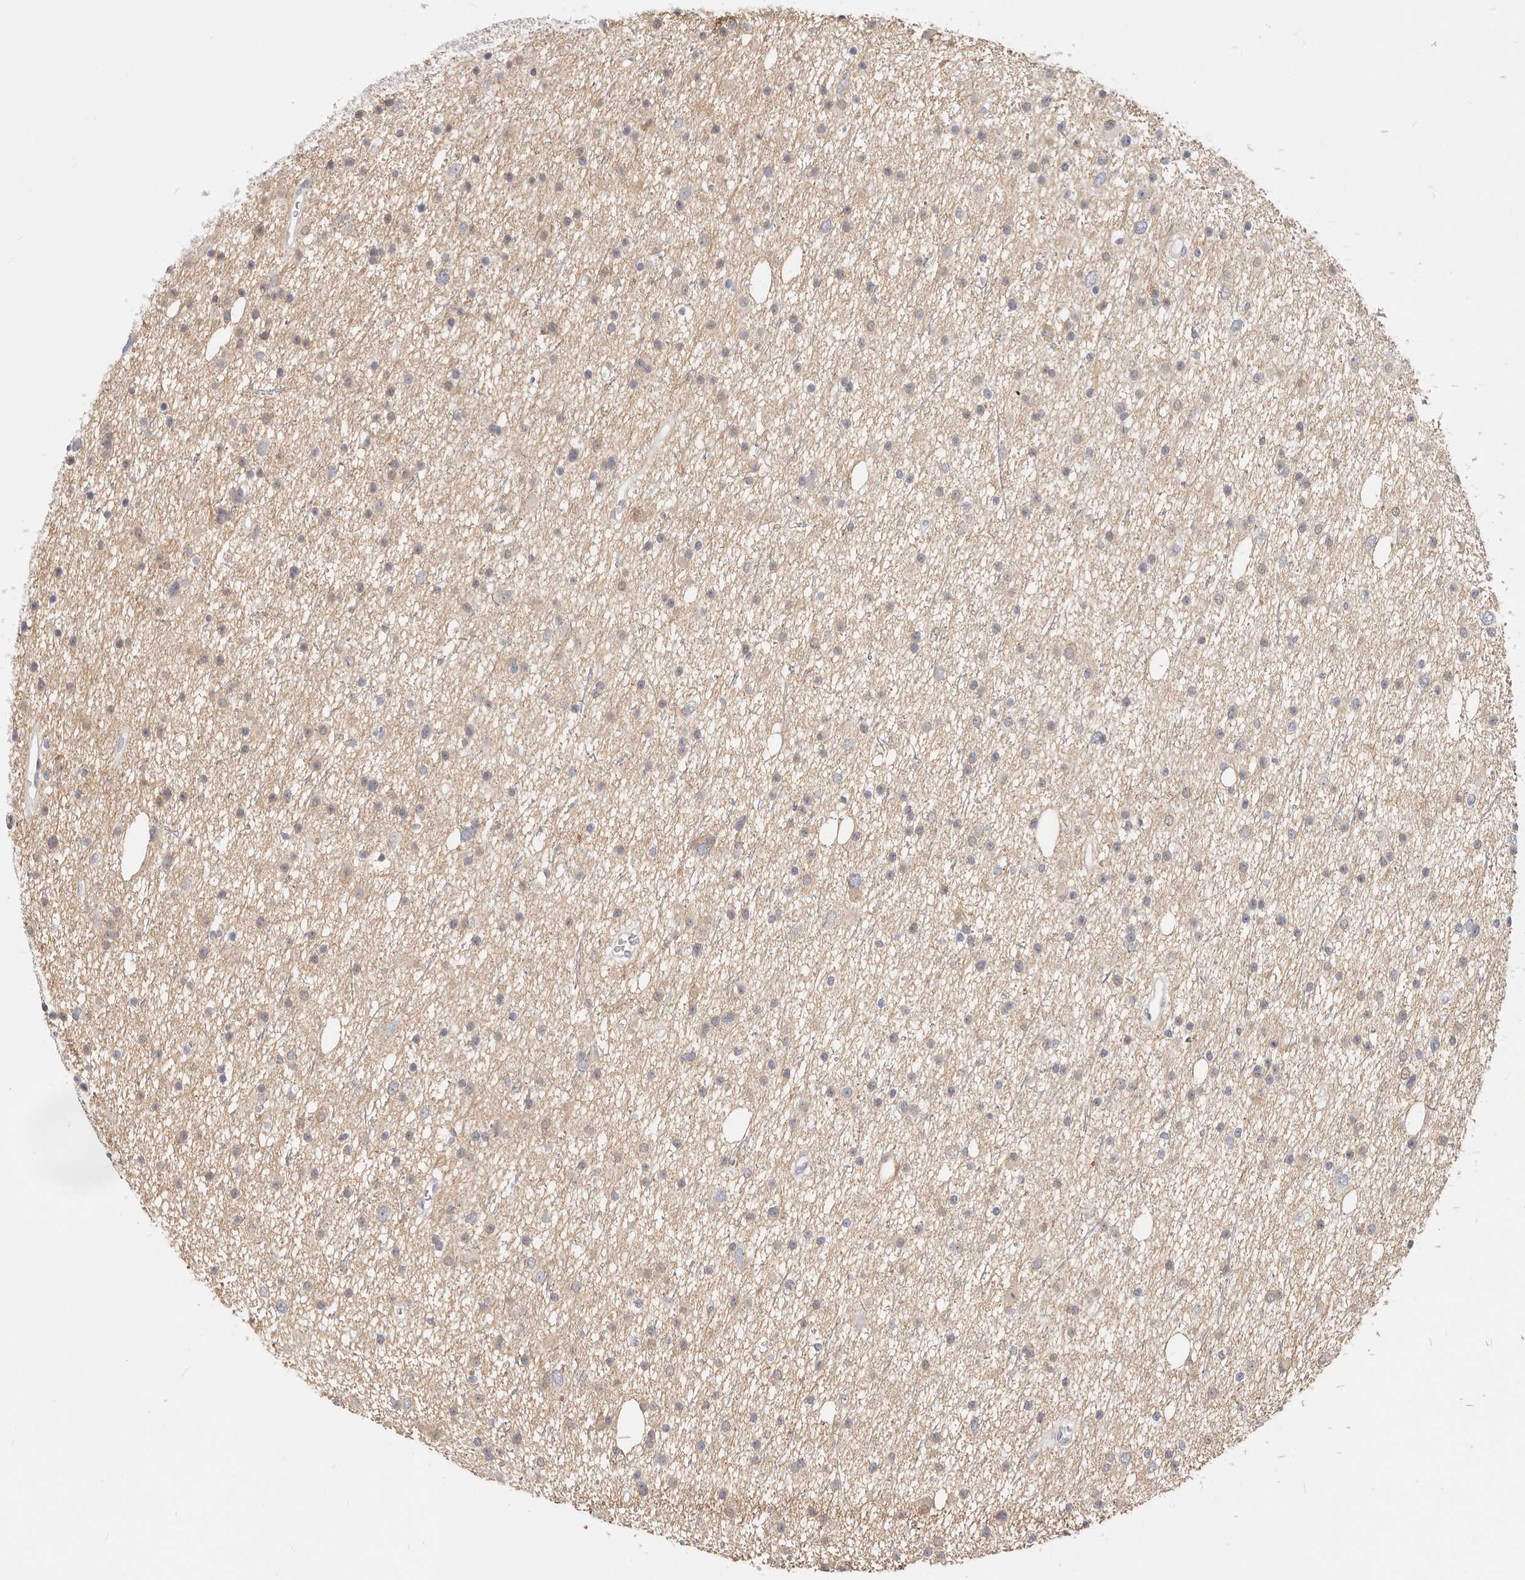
{"staining": {"intensity": "negative", "quantity": "none", "location": "none"}, "tissue": "glioma", "cell_type": "Tumor cells", "image_type": "cancer", "snomed": [{"axis": "morphology", "description": "Glioma, malignant, Low grade"}, {"axis": "topography", "description": "Cerebral cortex"}], "caption": "IHC micrograph of neoplastic tissue: human low-grade glioma (malignant) stained with DAB reveals no significant protein positivity in tumor cells. (Immunohistochemistry, brightfield microscopy, high magnification).", "gene": "TMEM63B", "patient": {"sex": "female", "age": 39}}